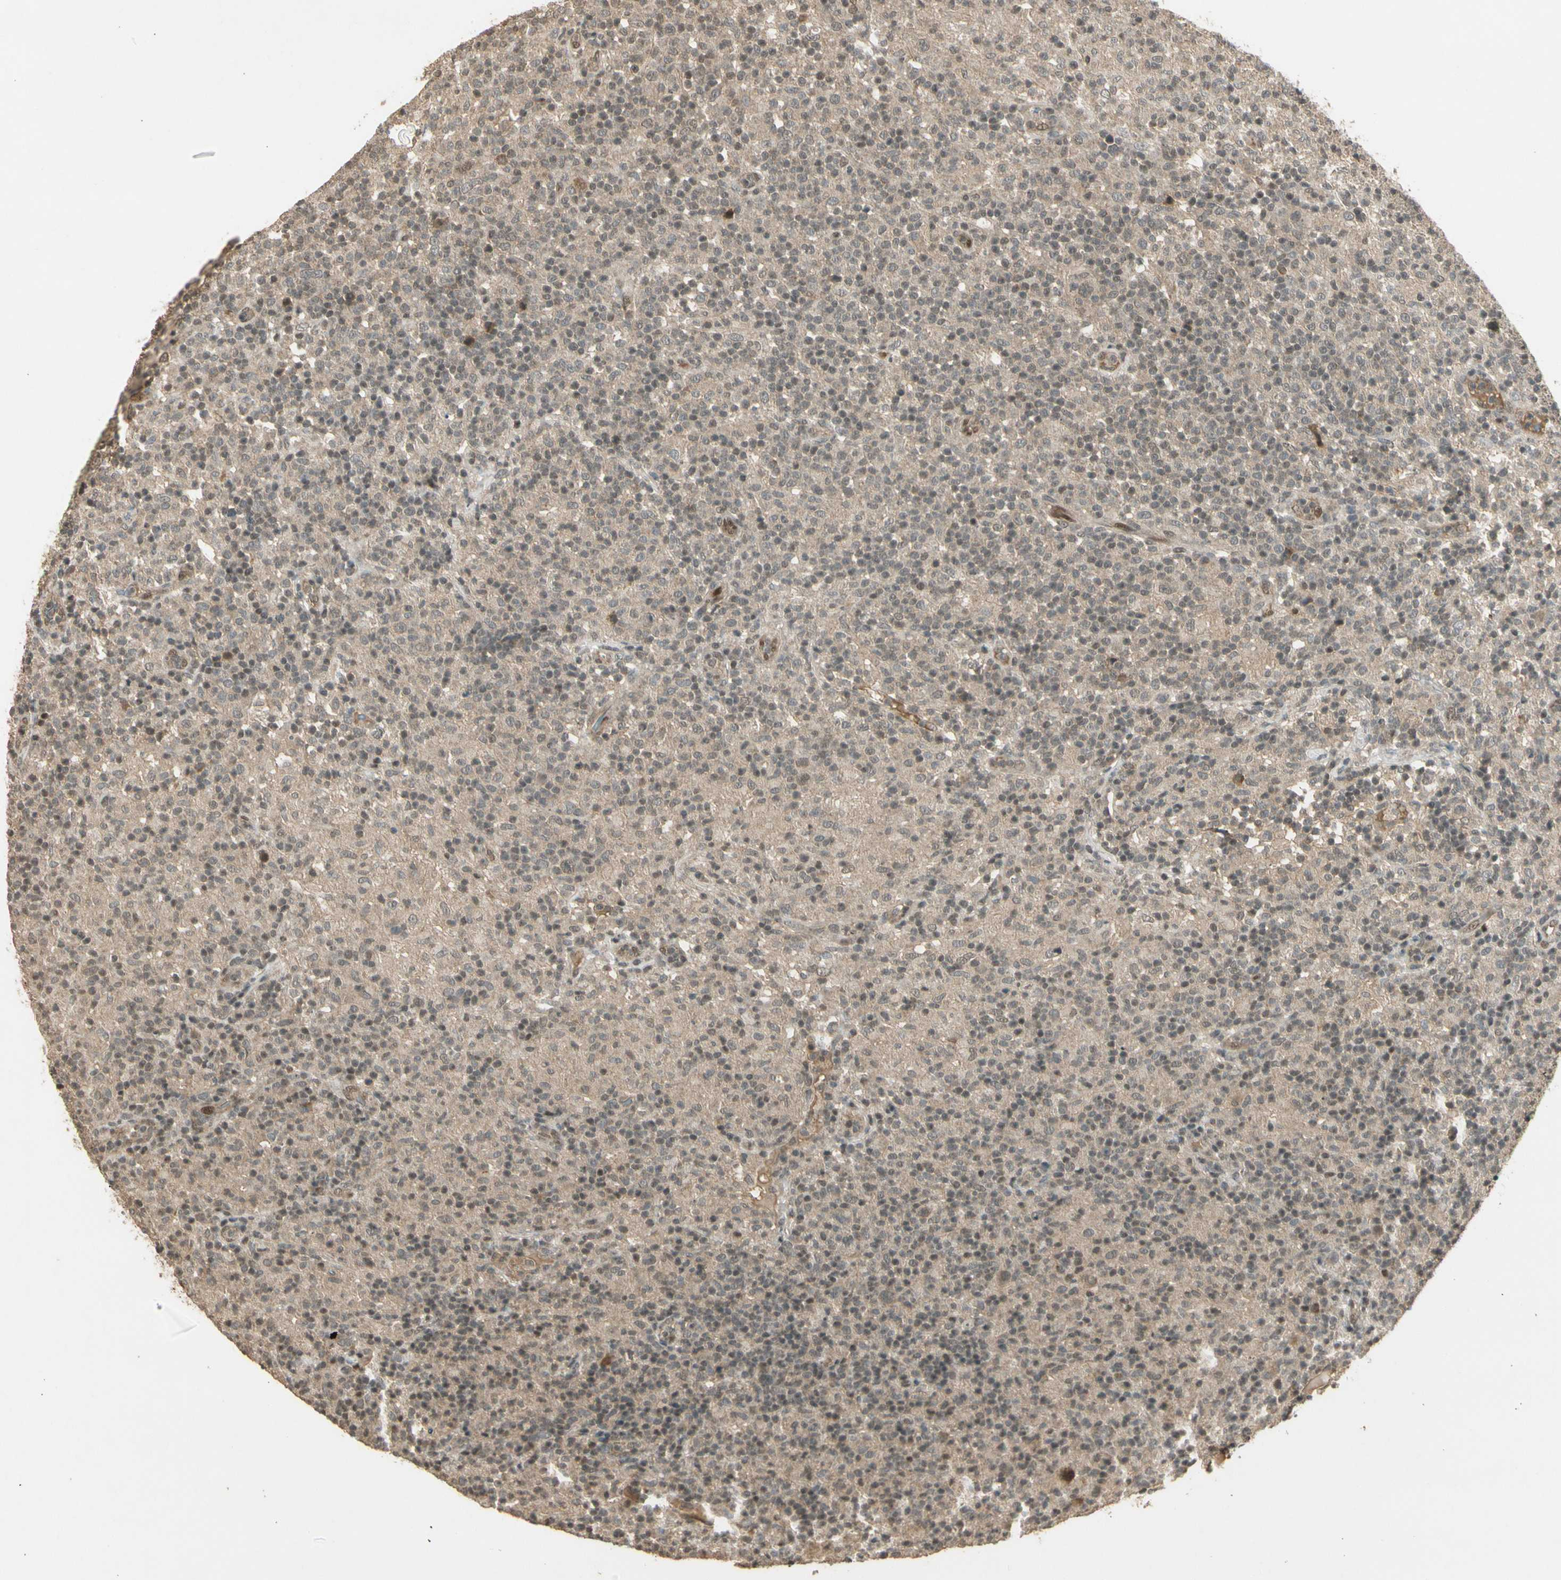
{"staining": {"intensity": "weak", "quantity": "25%-75%", "location": "cytoplasmic/membranous,nuclear"}, "tissue": "lymphoma", "cell_type": "Tumor cells", "image_type": "cancer", "snomed": [{"axis": "morphology", "description": "Hodgkin's disease, NOS"}, {"axis": "topography", "description": "Lymph node"}], "caption": "Approximately 25%-75% of tumor cells in lymphoma show weak cytoplasmic/membranous and nuclear protein positivity as visualized by brown immunohistochemical staining.", "gene": "GMEB2", "patient": {"sex": "male", "age": 70}}